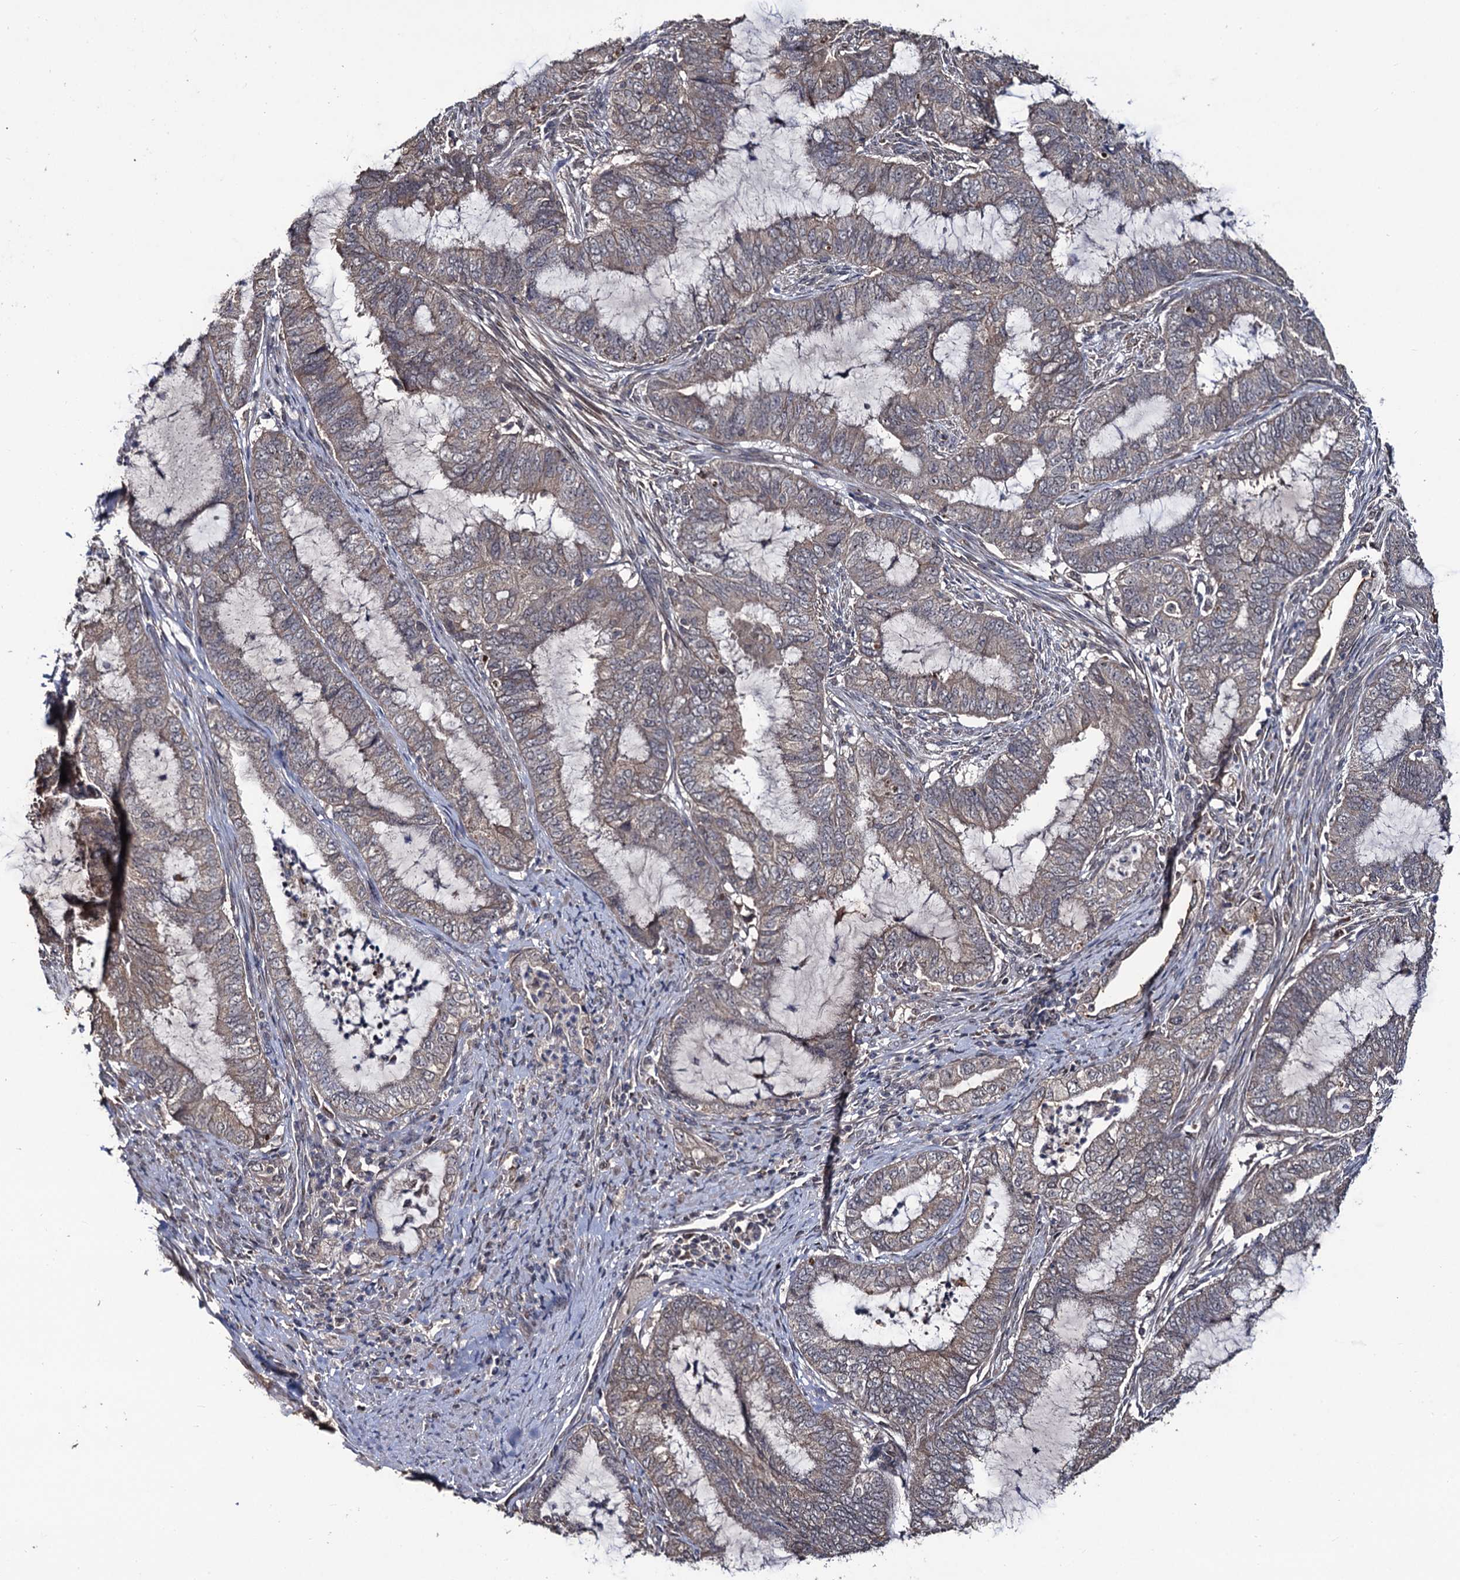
{"staining": {"intensity": "weak", "quantity": "25%-75%", "location": "cytoplasmic/membranous"}, "tissue": "endometrial cancer", "cell_type": "Tumor cells", "image_type": "cancer", "snomed": [{"axis": "morphology", "description": "Adenocarcinoma, NOS"}, {"axis": "topography", "description": "Endometrium"}], "caption": "Protein analysis of endometrial cancer tissue displays weak cytoplasmic/membranous staining in about 25%-75% of tumor cells. (Stains: DAB (3,3'-diaminobenzidine) in brown, nuclei in blue, Microscopy: brightfield microscopy at high magnification).", "gene": "LRRC63", "patient": {"sex": "female", "age": 51}}